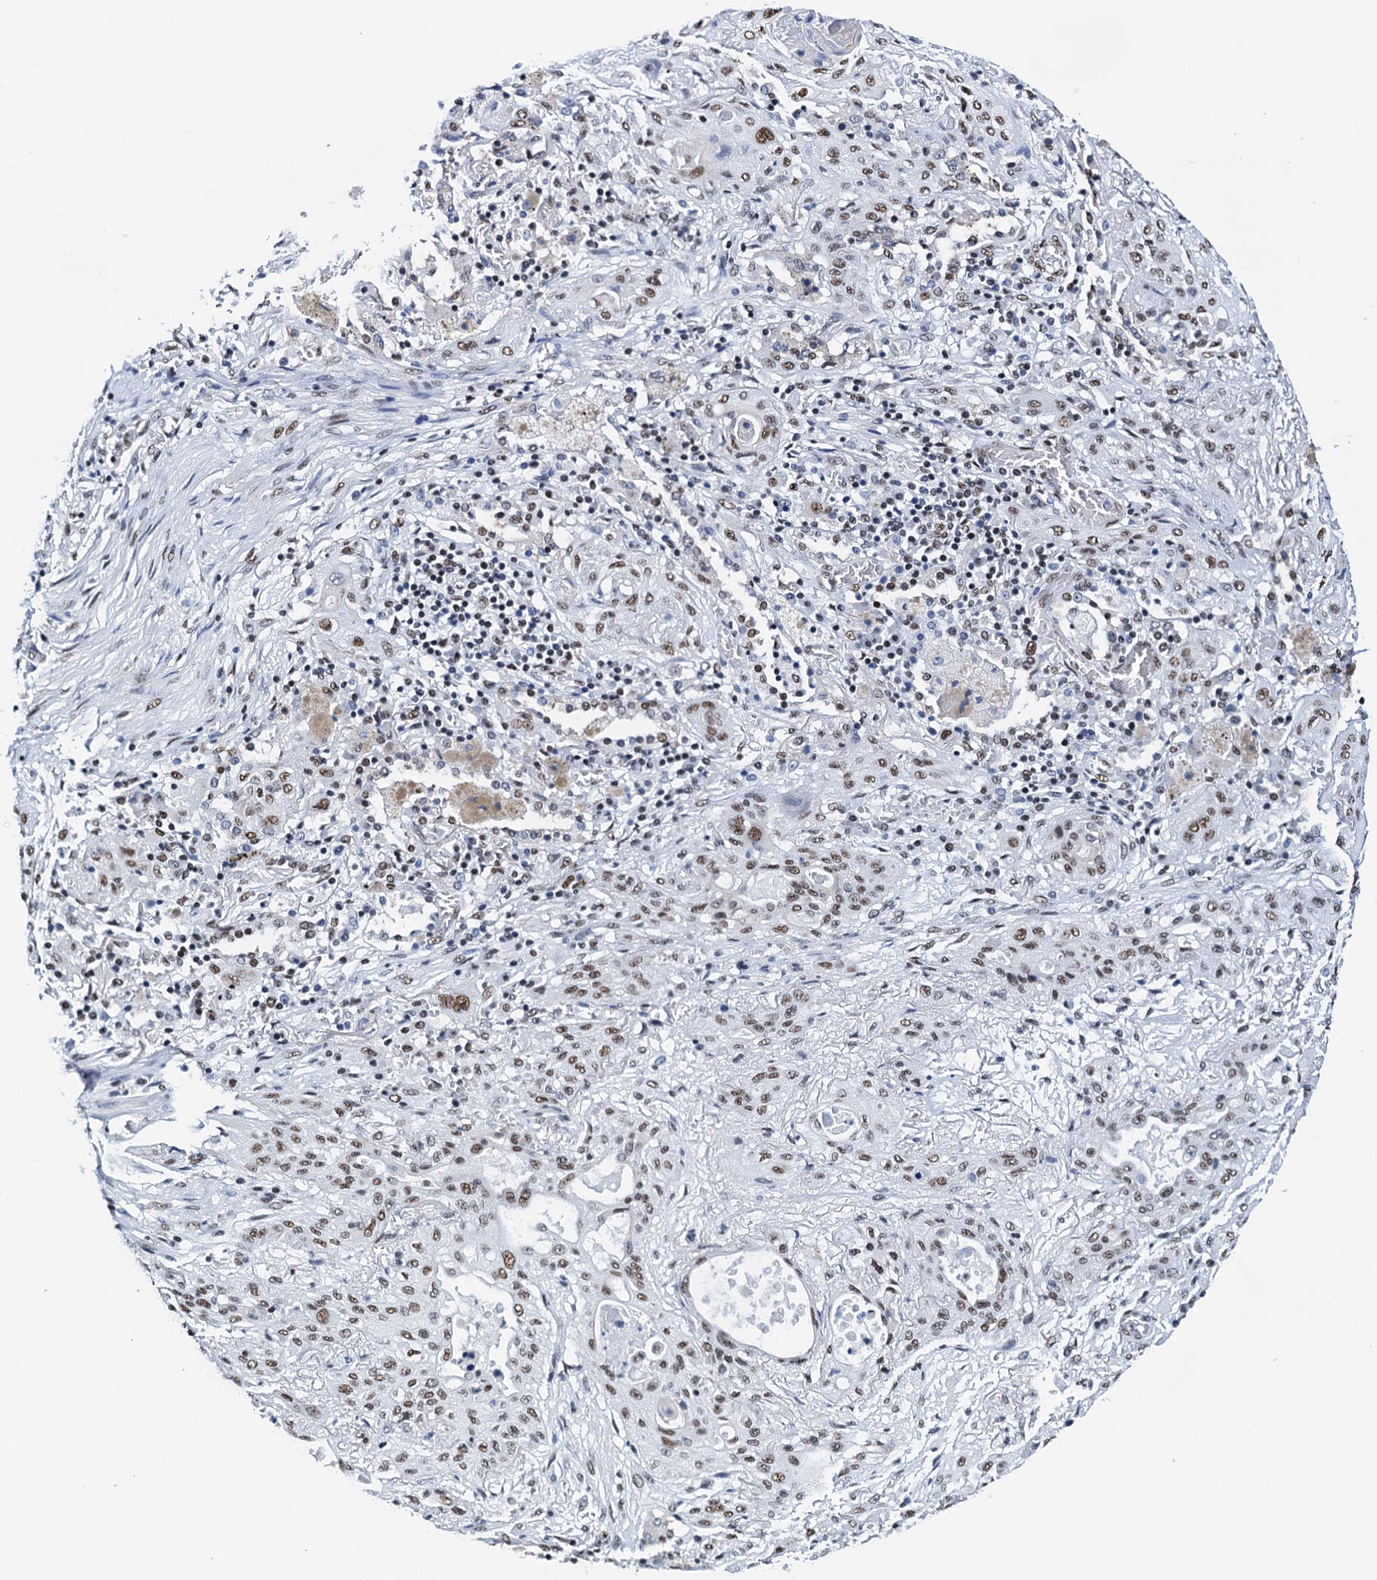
{"staining": {"intensity": "moderate", "quantity": ">75%", "location": "nuclear"}, "tissue": "lung cancer", "cell_type": "Tumor cells", "image_type": "cancer", "snomed": [{"axis": "morphology", "description": "Squamous cell carcinoma, NOS"}, {"axis": "topography", "description": "Lung"}], "caption": "Lung cancer (squamous cell carcinoma) stained for a protein demonstrates moderate nuclear positivity in tumor cells.", "gene": "SLTM", "patient": {"sex": "female", "age": 47}}